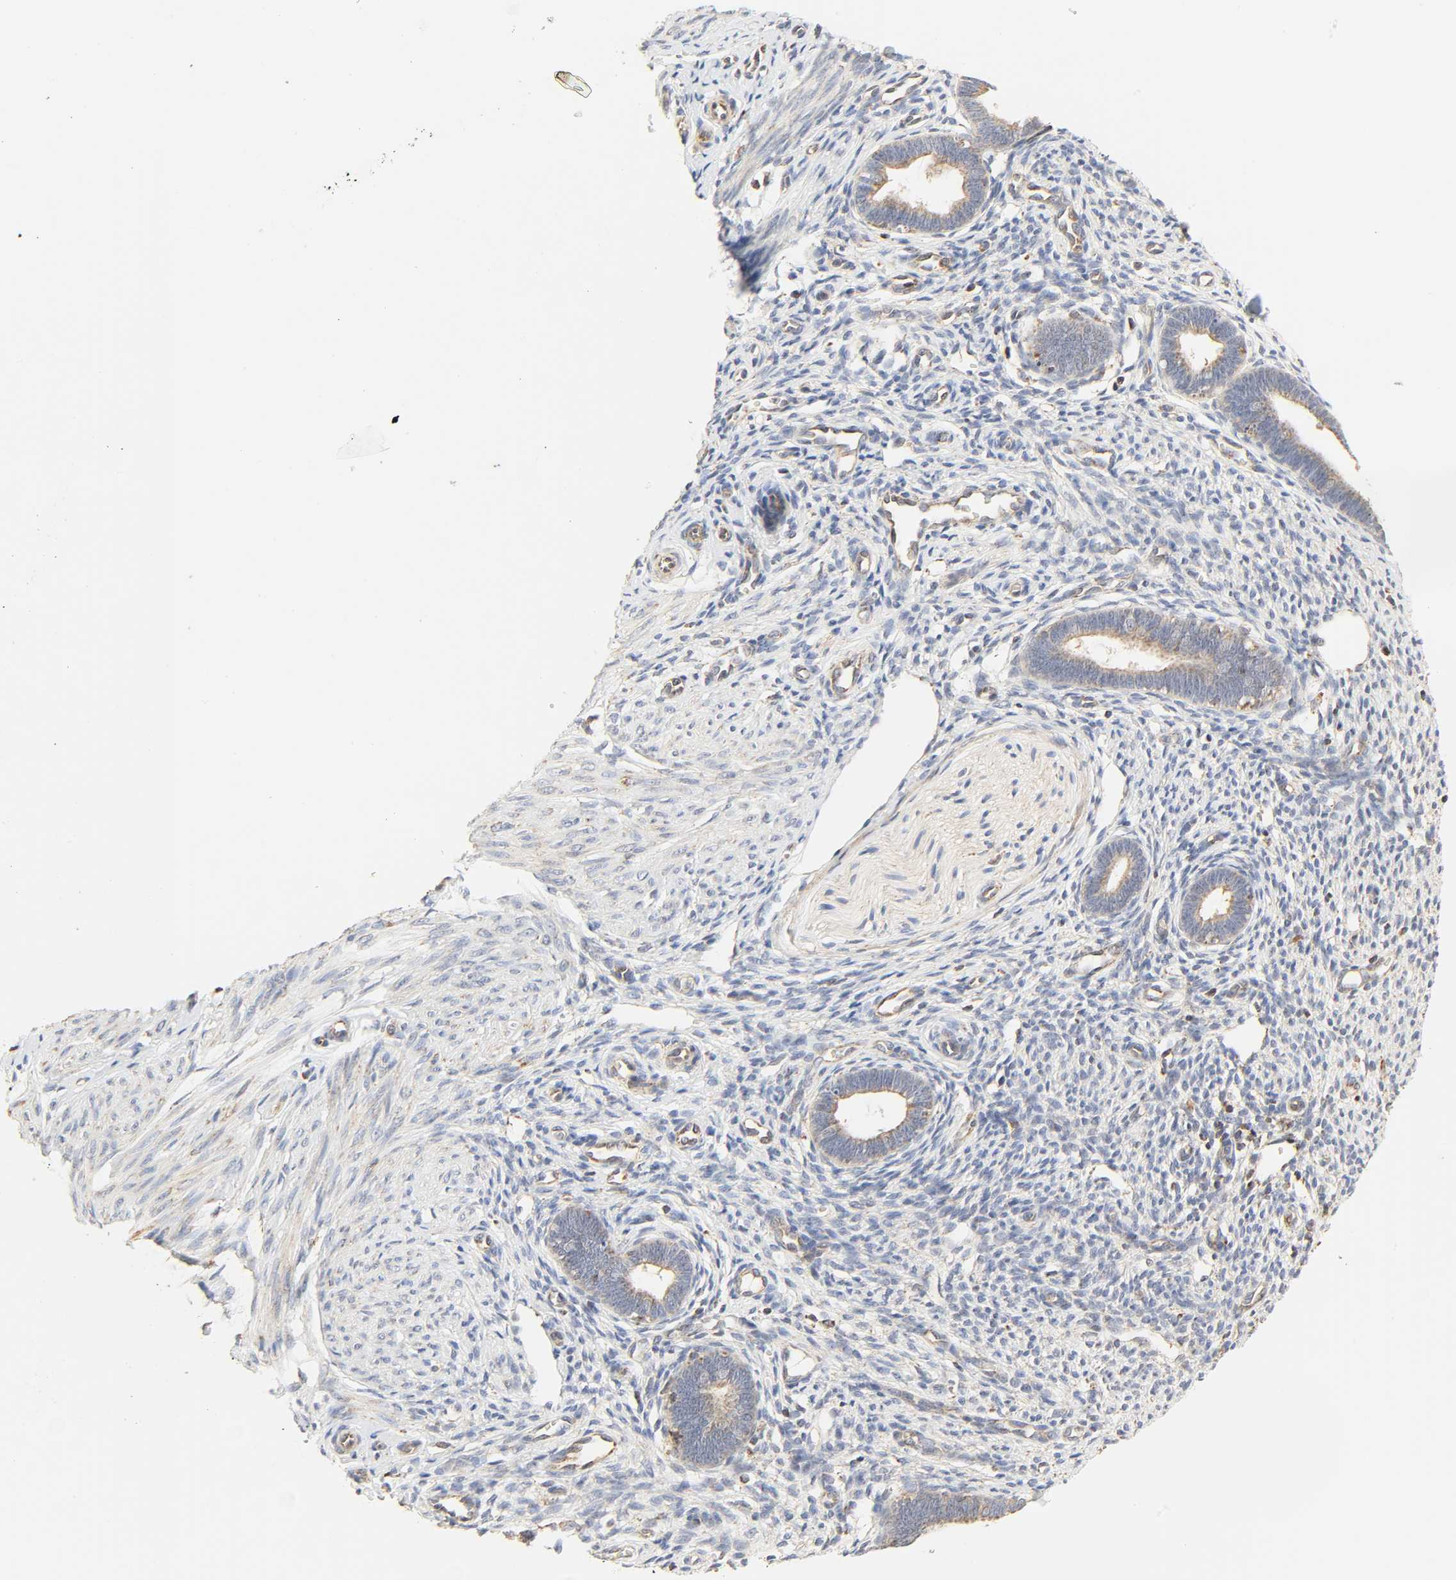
{"staining": {"intensity": "weak", "quantity": "25%-75%", "location": "cytoplasmic/membranous"}, "tissue": "endometrium", "cell_type": "Cells in endometrial stroma", "image_type": "normal", "snomed": [{"axis": "morphology", "description": "Normal tissue, NOS"}, {"axis": "topography", "description": "Endometrium"}], "caption": "Immunohistochemical staining of normal human endometrium exhibits weak cytoplasmic/membranous protein positivity in approximately 25%-75% of cells in endometrial stroma.", "gene": "ZMAT5", "patient": {"sex": "female", "age": 27}}